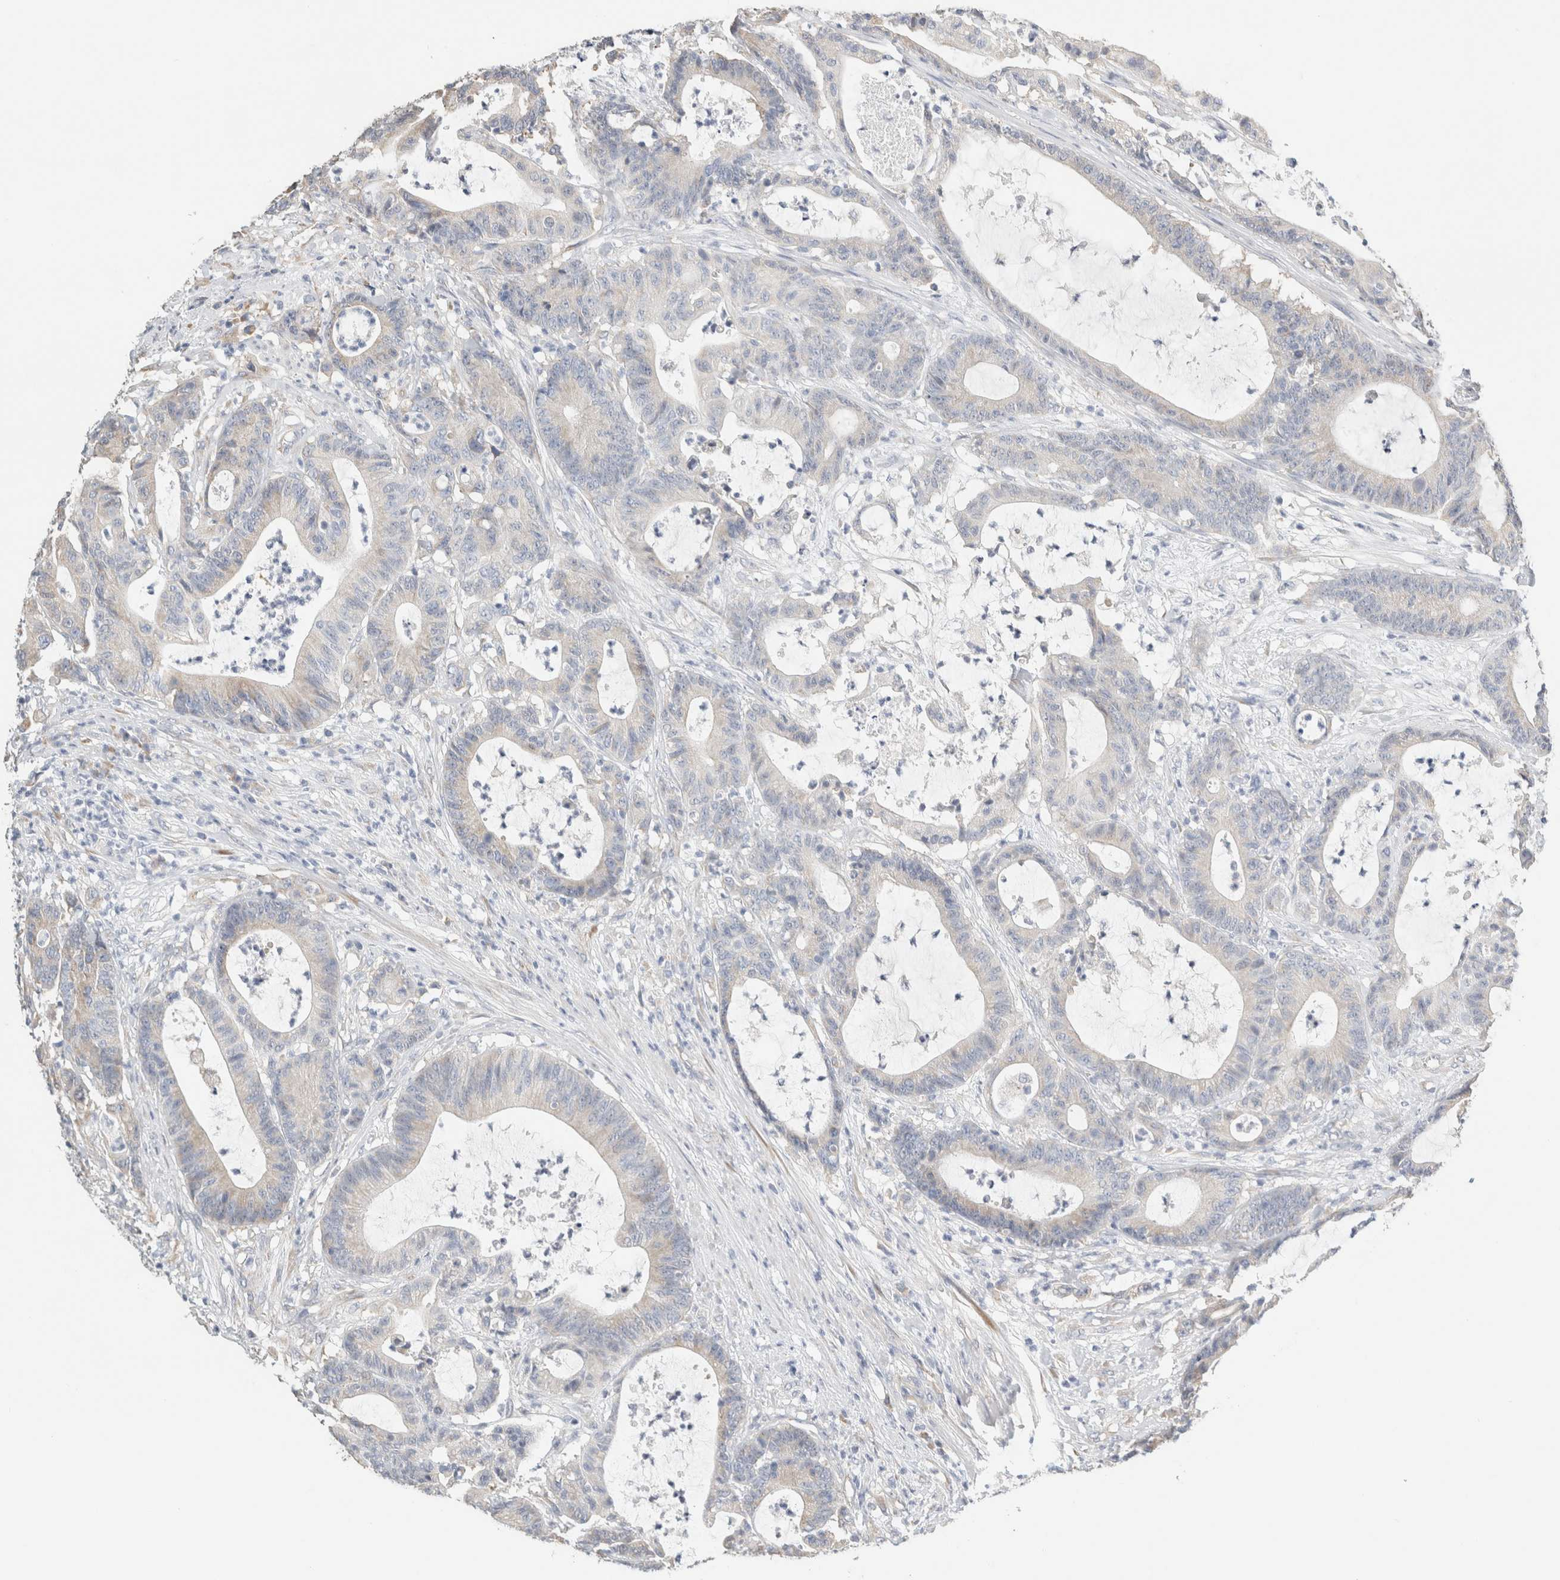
{"staining": {"intensity": "negative", "quantity": "none", "location": "none"}, "tissue": "colorectal cancer", "cell_type": "Tumor cells", "image_type": "cancer", "snomed": [{"axis": "morphology", "description": "Adenocarcinoma, NOS"}, {"axis": "topography", "description": "Colon"}], "caption": "Human colorectal cancer (adenocarcinoma) stained for a protein using immunohistochemistry displays no expression in tumor cells.", "gene": "NEFM", "patient": {"sex": "female", "age": 84}}